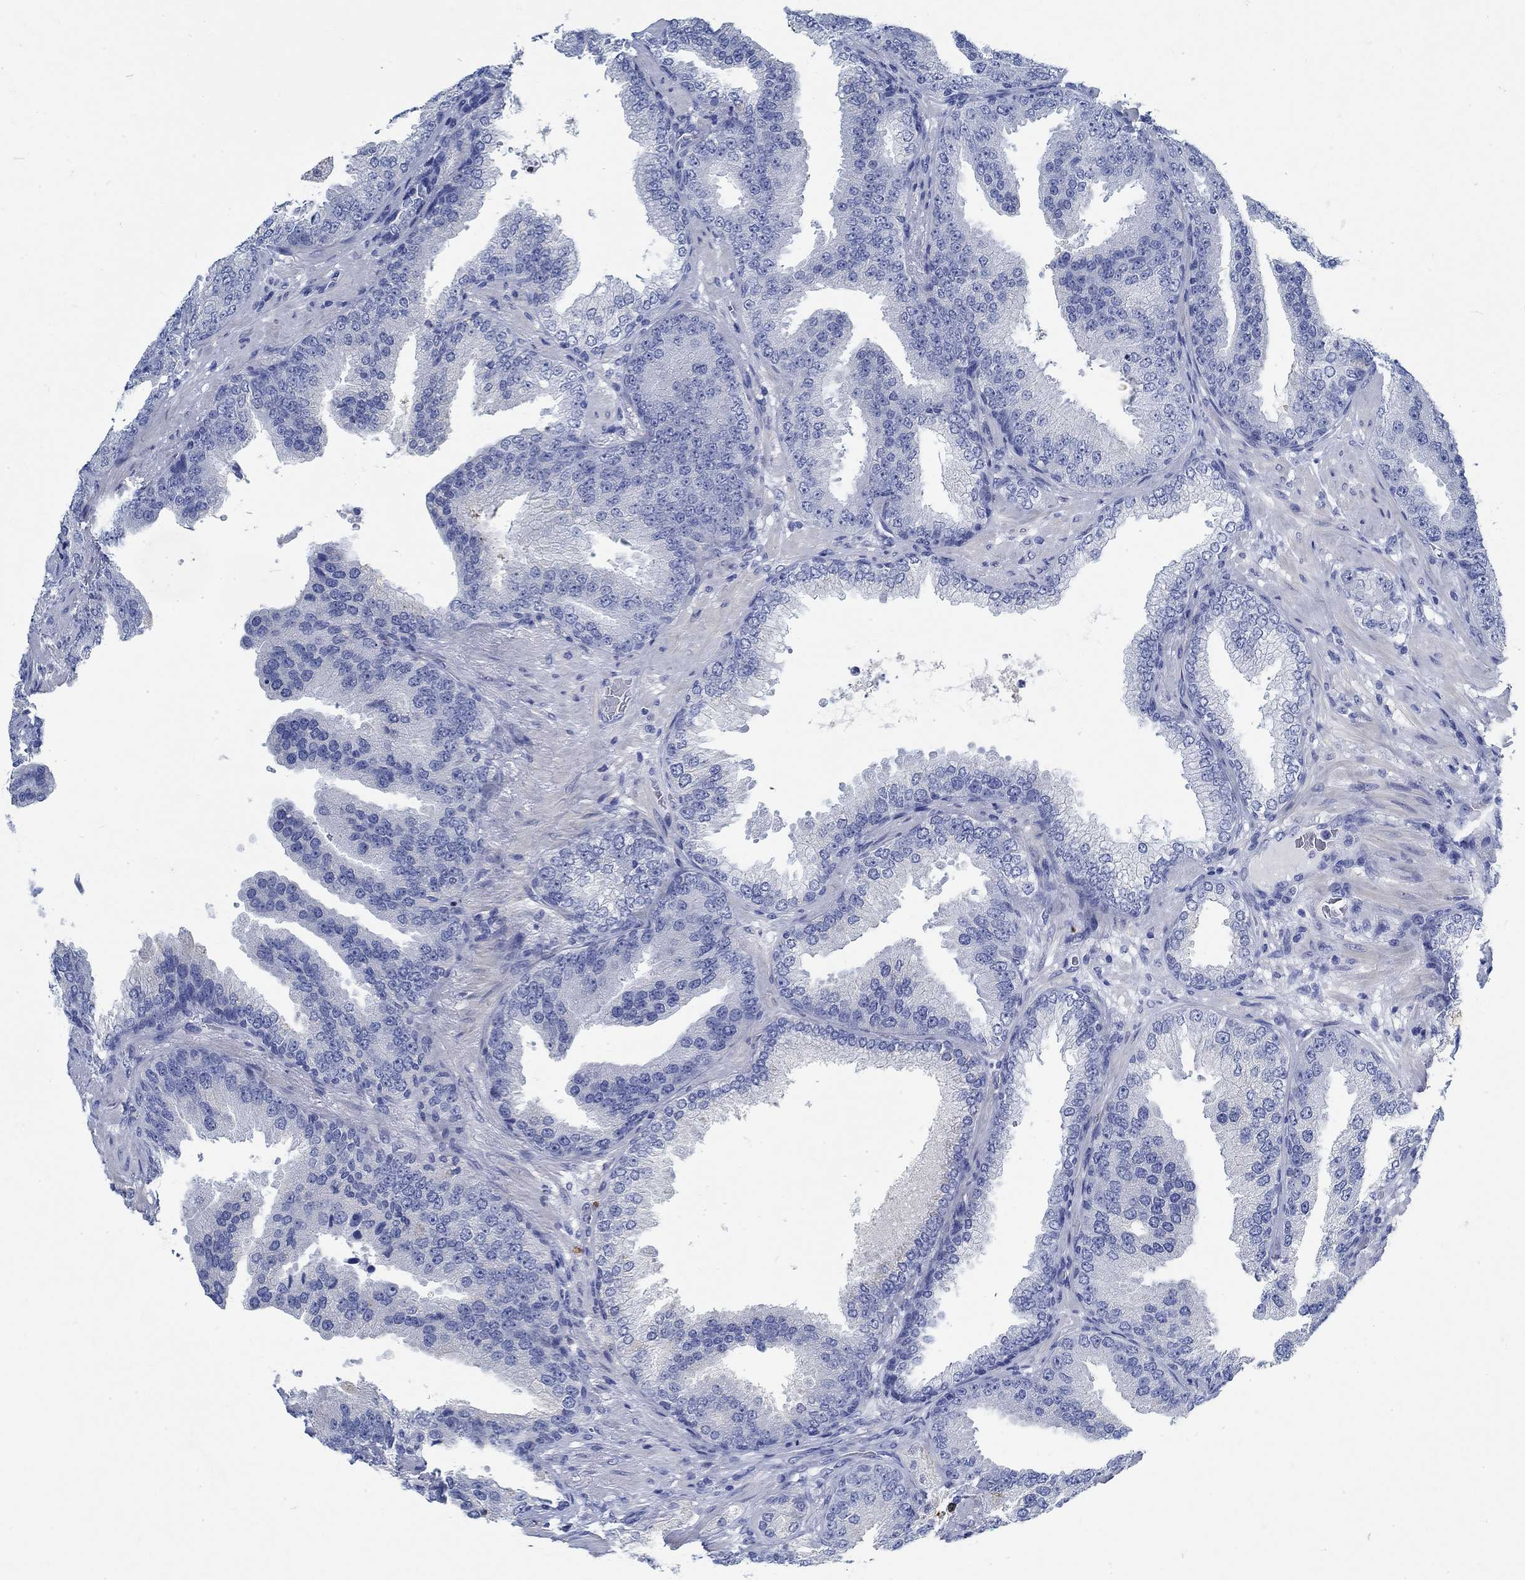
{"staining": {"intensity": "negative", "quantity": "none", "location": "none"}, "tissue": "prostate cancer", "cell_type": "Tumor cells", "image_type": "cancer", "snomed": [{"axis": "morphology", "description": "Adenocarcinoma, Low grade"}, {"axis": "topography", "description": "Prostate"}], "caption": "A high-resolution micrograph shows immunohistochemistry staining of adenocarcinoma (low-grade) (prostate), which displays no significant expression in tumor cells. Brightfield microscopy of immunohistochemistry stained with DAB (brown) and hematoxylin (blue), captured at high magnification.", "gene": "RBM20", "patient": {"sex": "male", "age": 68}}